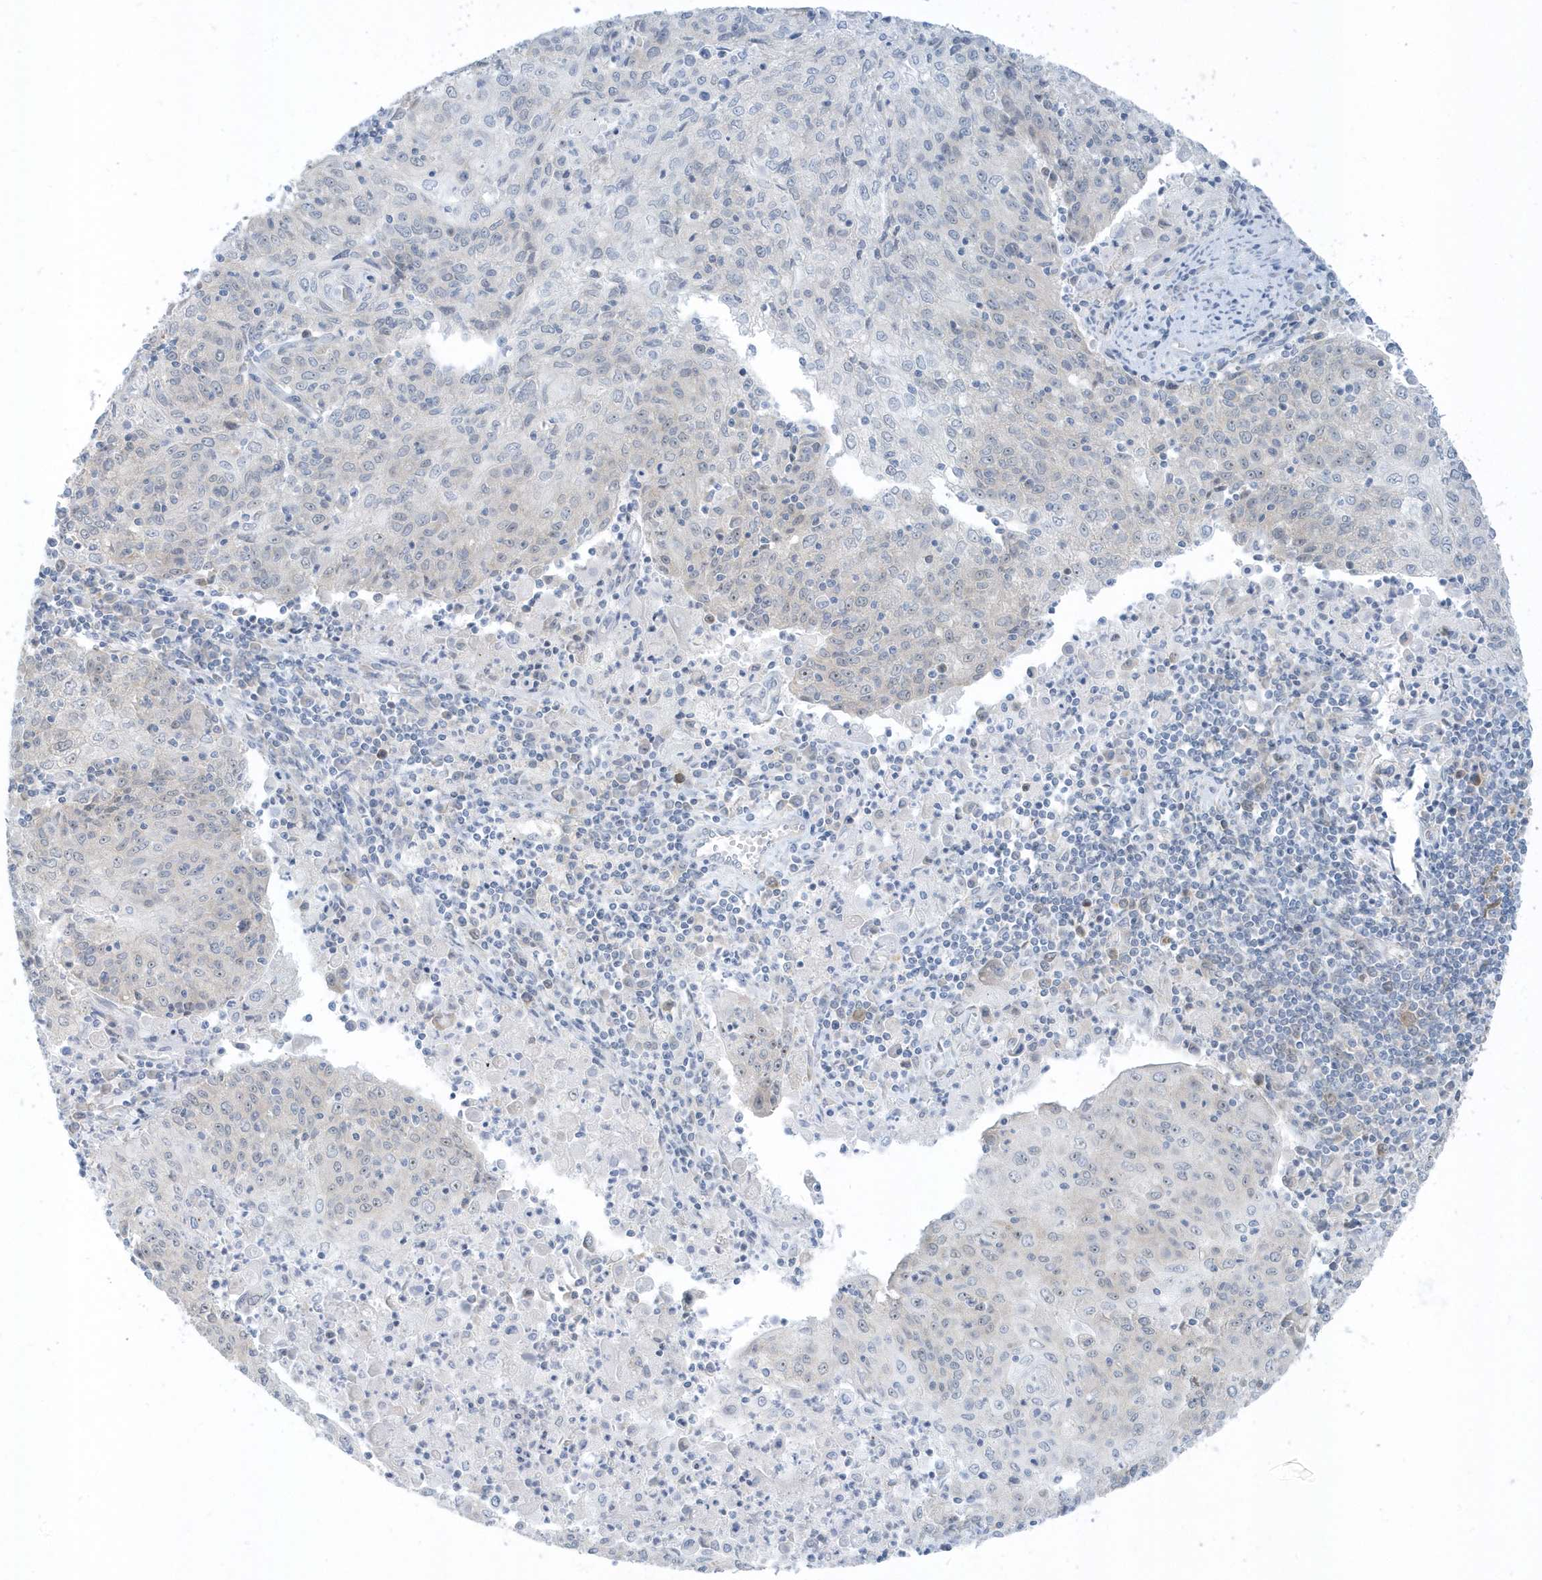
{"staining": {"intensity": "negative", "quantity": "none", "location": "none"}, "tissue": "cervical cancer", "cell_type": "Tumor cells", "image_type": "cancer", "snomed": [{"axis": "morphology", "description": "Squamous cell carcinoma, NOS"}, {"axis": "topography", "description": "Cervix"}], "caption": "Tumor cells show no significant staining in squamous cell carcinoma (cervical). (DAB immunohistochemistry (IHC) visualized using brightfield microscopy, high magnification).", "gene": "SCN3A", "patient": {"sex": "female", "age": 48}}